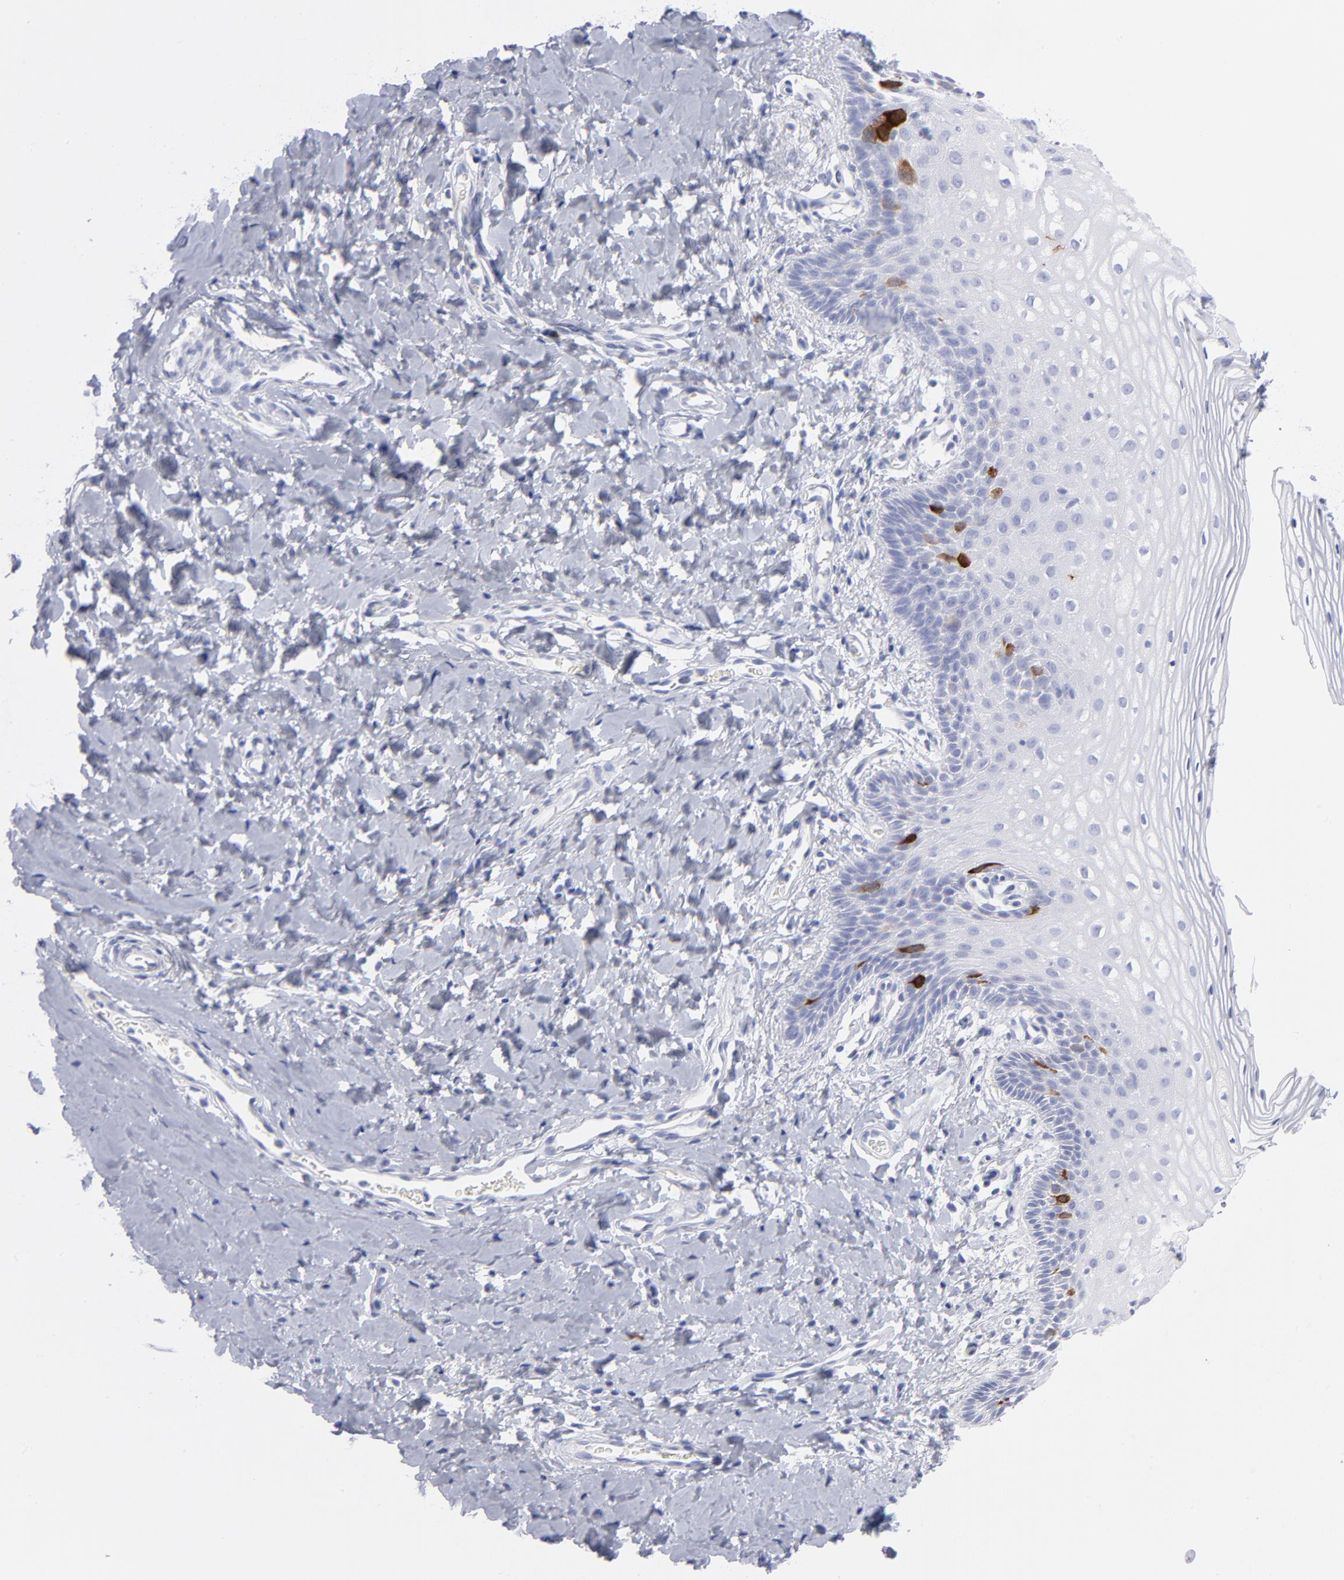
{"staining": {"intensity": "strong", "quantity": "<25%", "location": "cytoplasmic/membranous"}, "tissue": "vagina", "cell_type": "Squamous epithelial cells", "image_type": "normal", "snomed": [{"axis": "morphology", "description": "Normal tissue, NOS"}, {"axis": "topography", "description": "Vagina"}], "caption": "Brown immunohistochemical staining in normal vagina shows strong cytoplasmic/membranous expression in about <25% of squamous epithelial cells. (DAB = brown stain, brightfield microscopy at high magnification).", "gene": "CCNB1", "patient": {"sex": "female", "age": 55}}